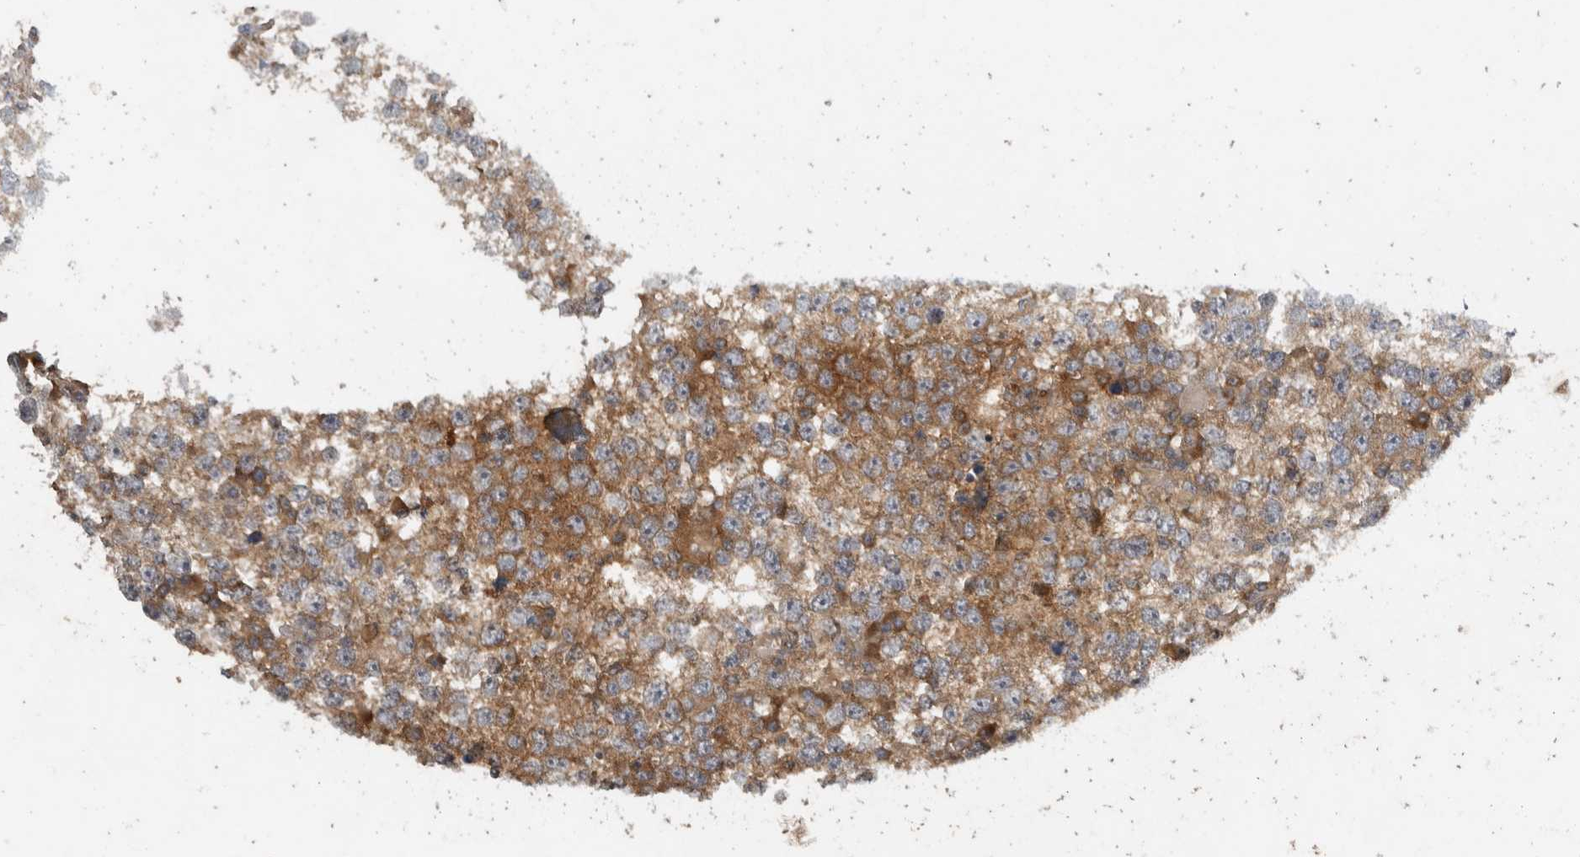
{"staining": {"intensity": "moderate", "quantity": ">75%", "location": "cytoplasmic/membranous"}, "tissue": "testis cancer", "cell_type": "Tumor cells", "image_type": "cancer", "snomed": [{"axis": "morphology", "description": "Seminoma, NOS"}, {"axis": "topography", "description": "Testis"}], "caption": "A brown stain highlights moderate cytoplasmic/membranous staining of a protein in seminoma (testis) tumor cells.", "gene": "VEPH1", "patient": {"sex": "male", "age": 65}}